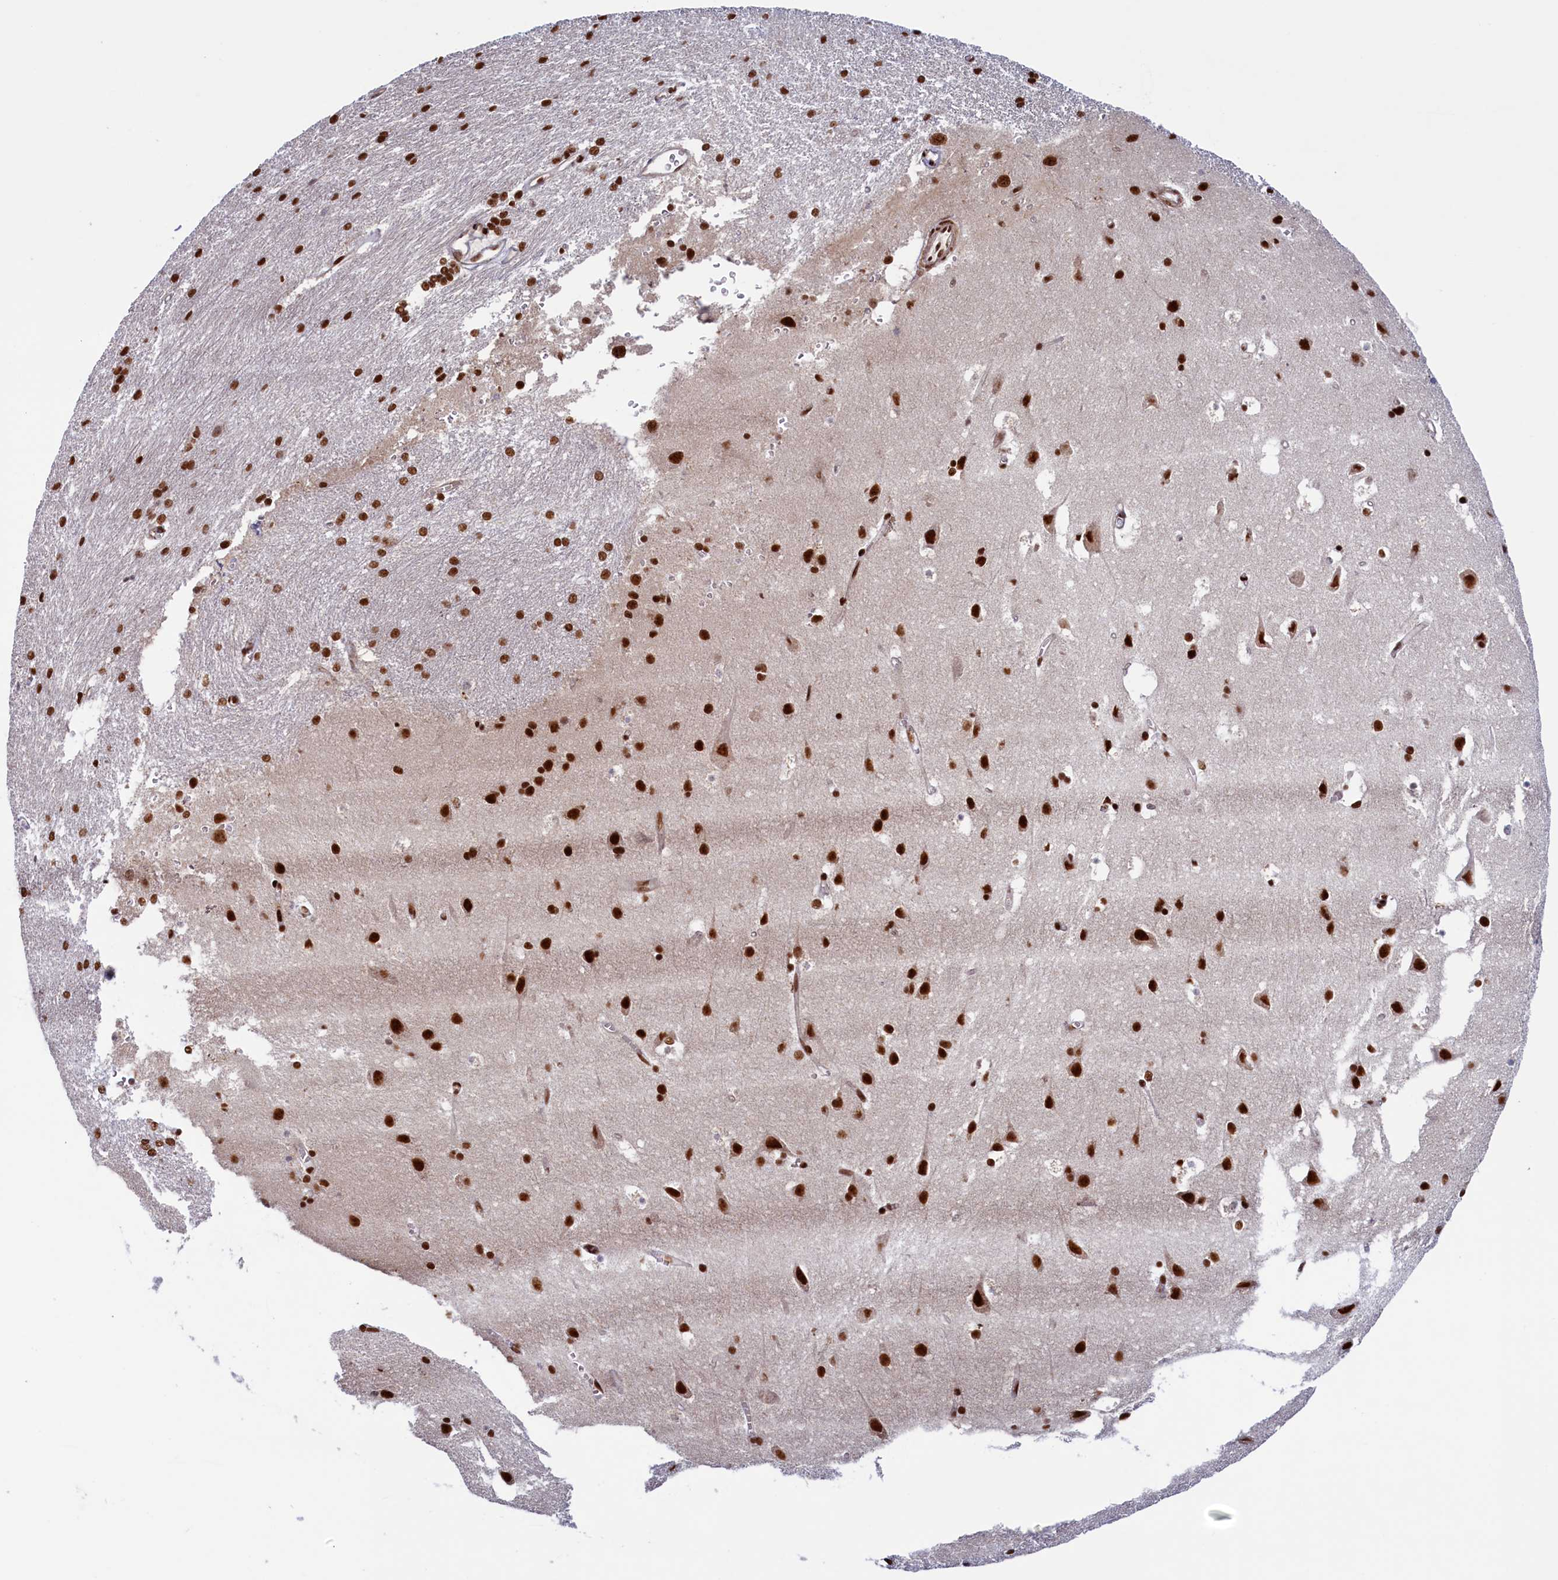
{"staining": {"intensity": "moderate", "quantity": ">75%", "location": "nuclear"}, "tissue": "cerebral cortex", "cell_type": "Endothelial cells", "image_type": "normal", "snomed": [{"axis": "morphology", "description": "Normal tissue, NOS"}, {"axis": "topography", "description": "Cerebral cortex"}], "caption": "Brown immunohistochemical staining in normal cerebral cortex displays moderate nuclear expression in approximately >75% of endothelial cells. Immunohistochemistry stains the protein of interest in brown and the nuclei are stained blue.", "gene": "ZC3H18", "patient": {"sex": "male", "age": 54}}